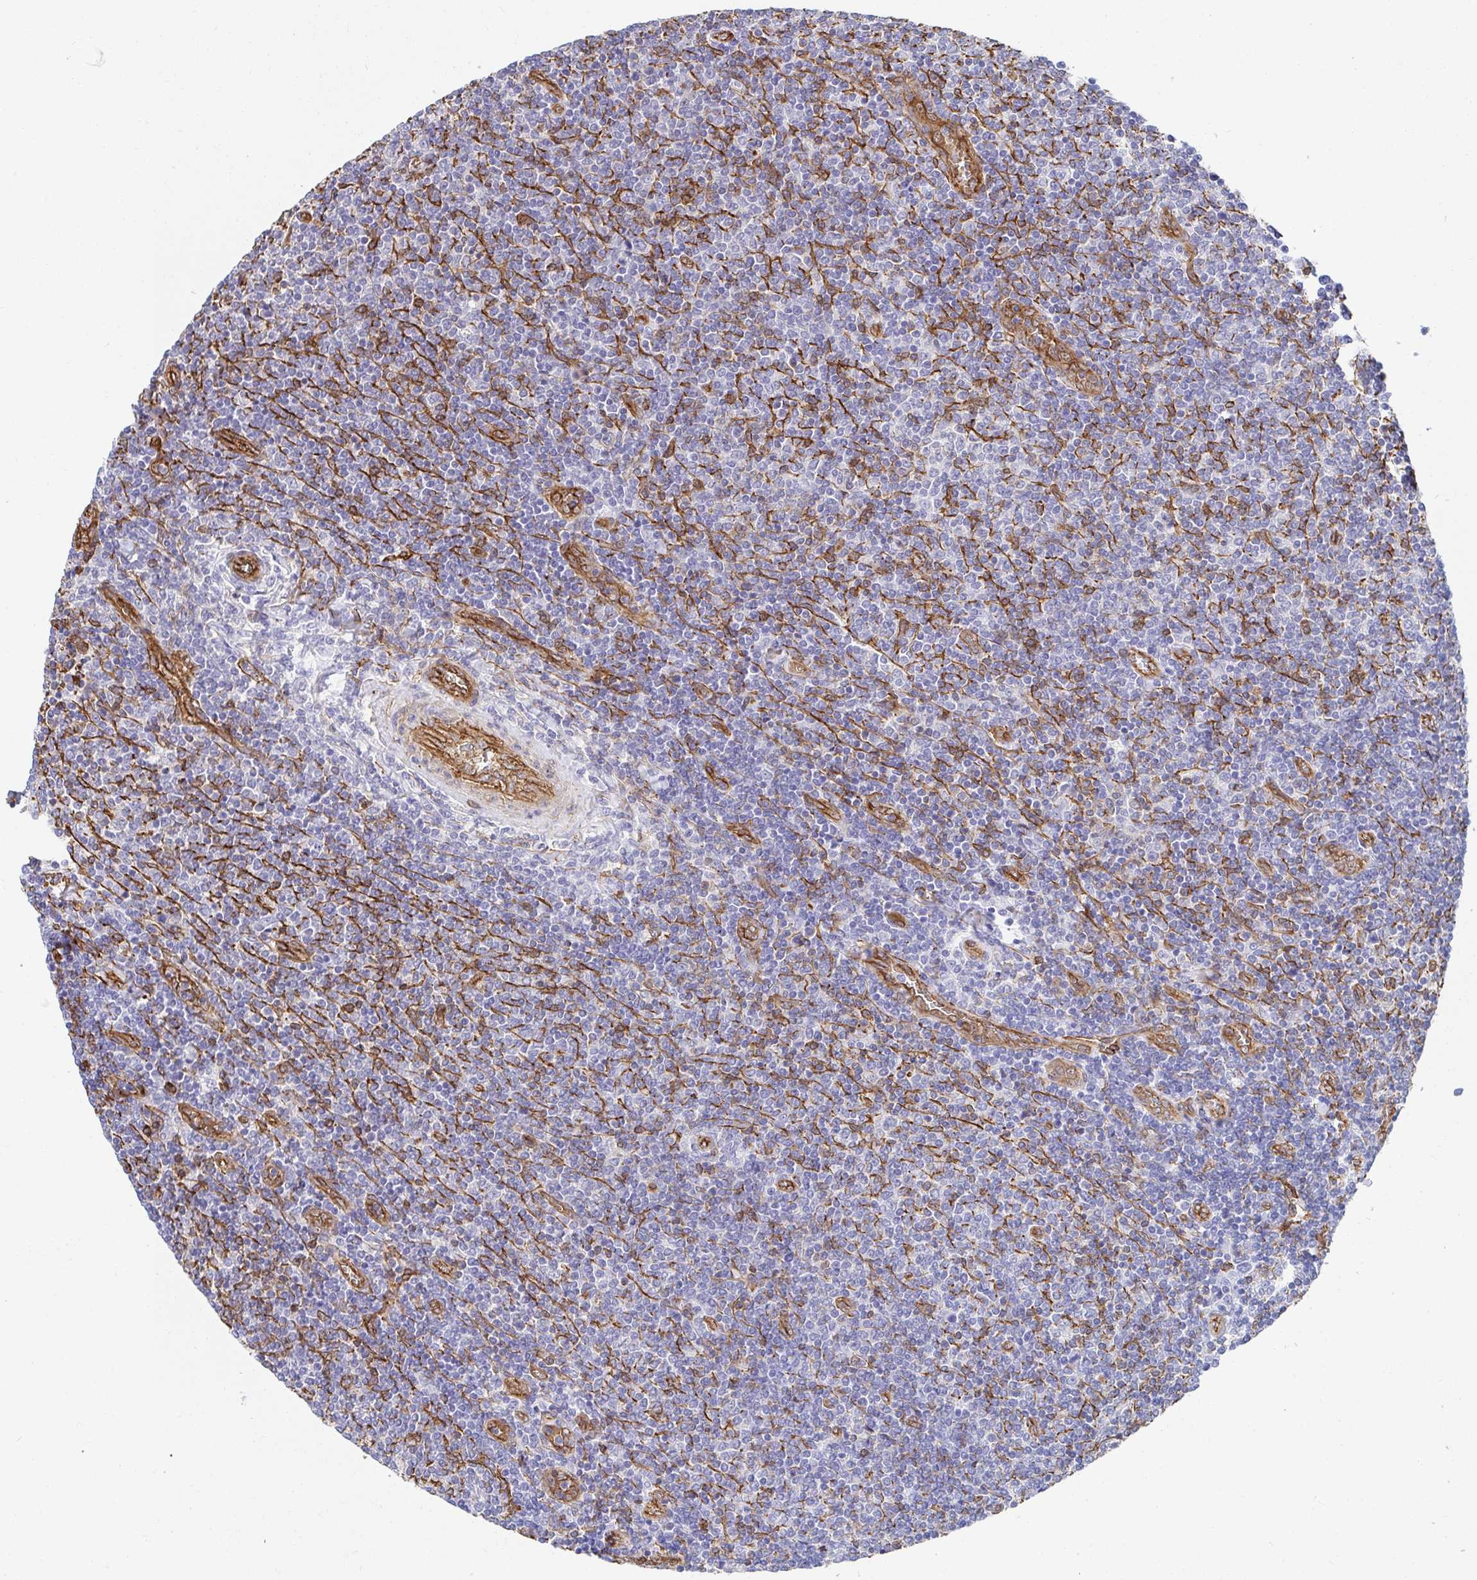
{"staining": {"intensity": "moderate", "quantity": "<25%", "location": "cytoplasmic/membranous"}, "tissue": "lymphoma", "cell_type": "Tumor cells", "image_type": "cancer", "snomed": [{"axis": "morphology", "description": "Malignant lymphoma, non-Hodgkin's type, Low grade"}, {"axis": "topography", "description": "Lymph node"}], "caption": "Immunohistochemistry histopathology image of human lymphoma stained for a protein (brown), which displays low levels of moderate cytoplasmic/membranous positivity in approximately <25% of tumor cells.", "gene": "CTTN", "patient": {"sex": "male", "age": 52}}